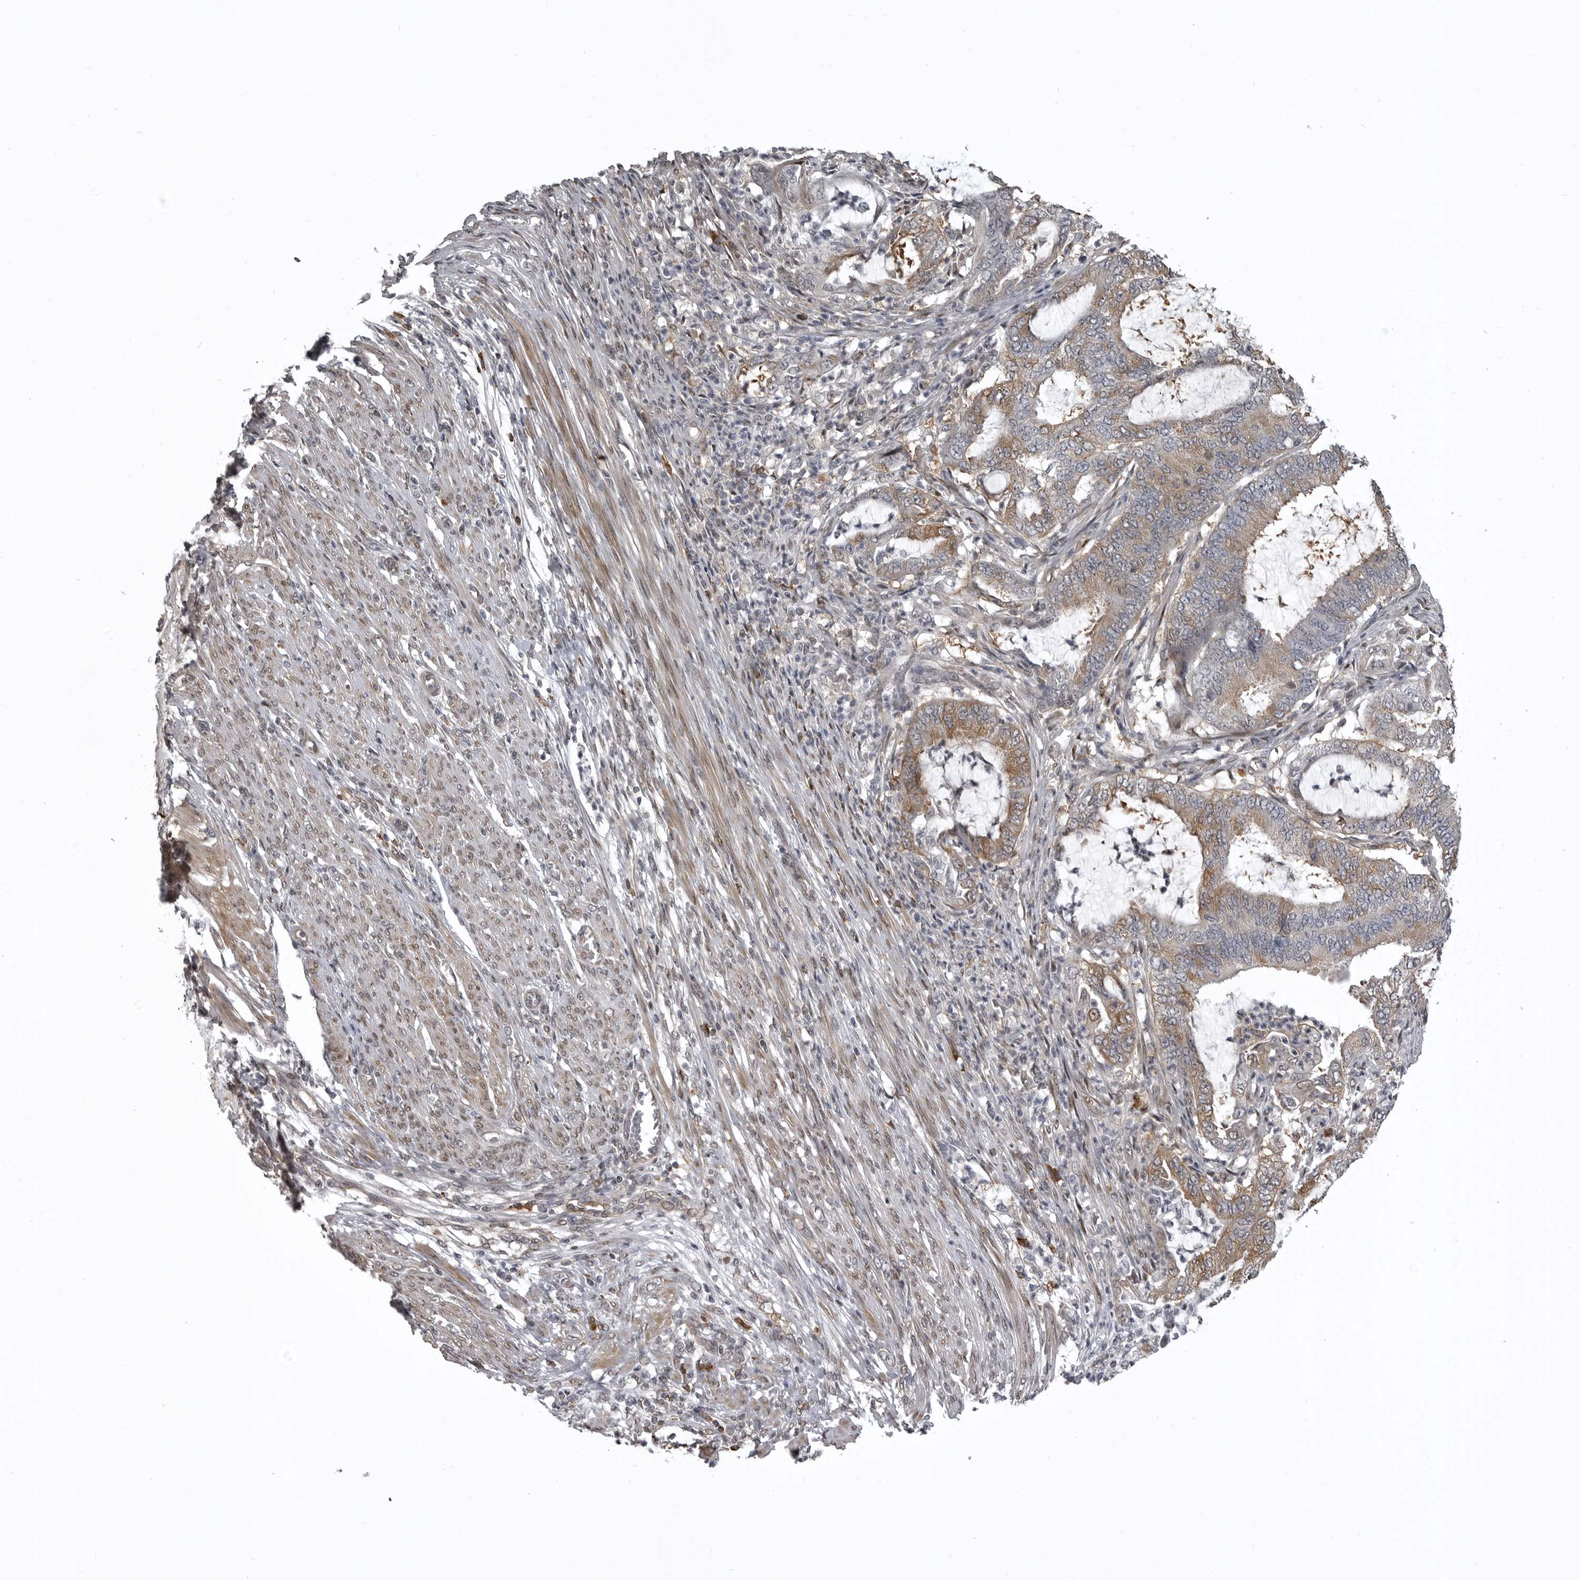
{"staining": {"intensity": "moderate", "quantity": ">75%", "location": "cytoplasmic/membranous"}, "tissue": "endometrial cancer", "cell_type": "Tumor cells", "image_type": "cancer", "snomed": [{"axis": "morphology", "description": "Adenocarcinoma, NOS"}, {"axis": "topography", "description": "Endometrium"}], "caption": "An image showing moderate cytoplasmic/membranous expression in approximately >75% of tumor cells in adenocarcinoma (endometrial), as visualized by brown immunohistochemical staining.", "gene": "SNX16", "patient": {"sex": "female", "age": 51}}